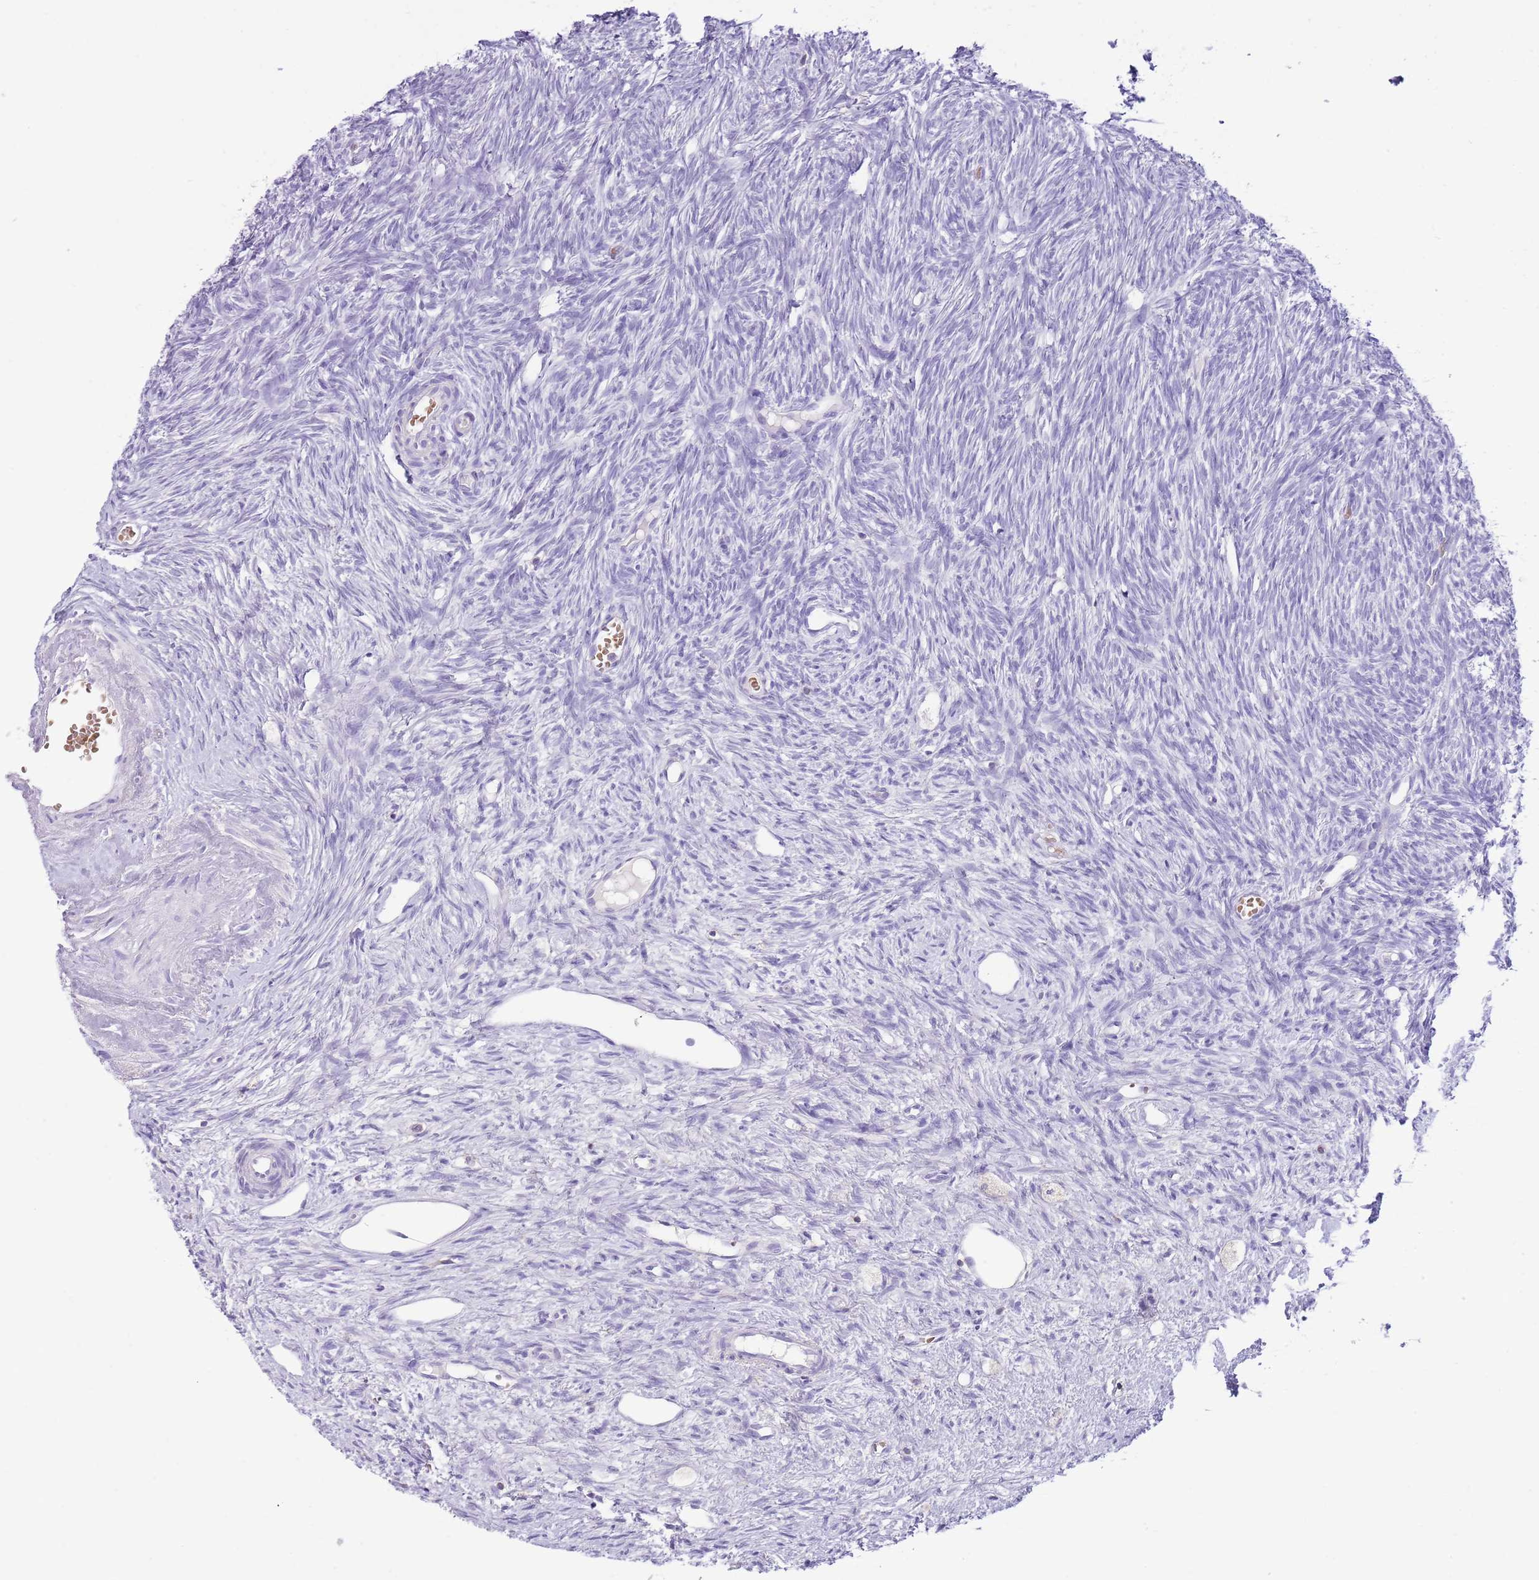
{"staining": {"intensity": "negative", "quantity": "none", "location": "none"}, "tissue": "ovary", "cell_type": "Follicle cells", "image_type": "normal", "snomed": [{"axis": "morphology", "description": "Normal tissue, NOS"}, {"axis": "topography", "description": "Ovary"}], "caption": "High magnification brightfield microscopy of unremarkable ovary stained with DAB (3,3'-diaminobenzidine) (brown) and counterstained with hematoxylin (blue): follicle cells show no significant expression. Brightfield microscopy of immunohistochemistry stained with DAB (3,3'-diaminobenzidine) (brown) and hematoxylin (blue), captured at high magnification.", "gene": "OR4Q3", "patient": {"sex": "female", "age": 51}}